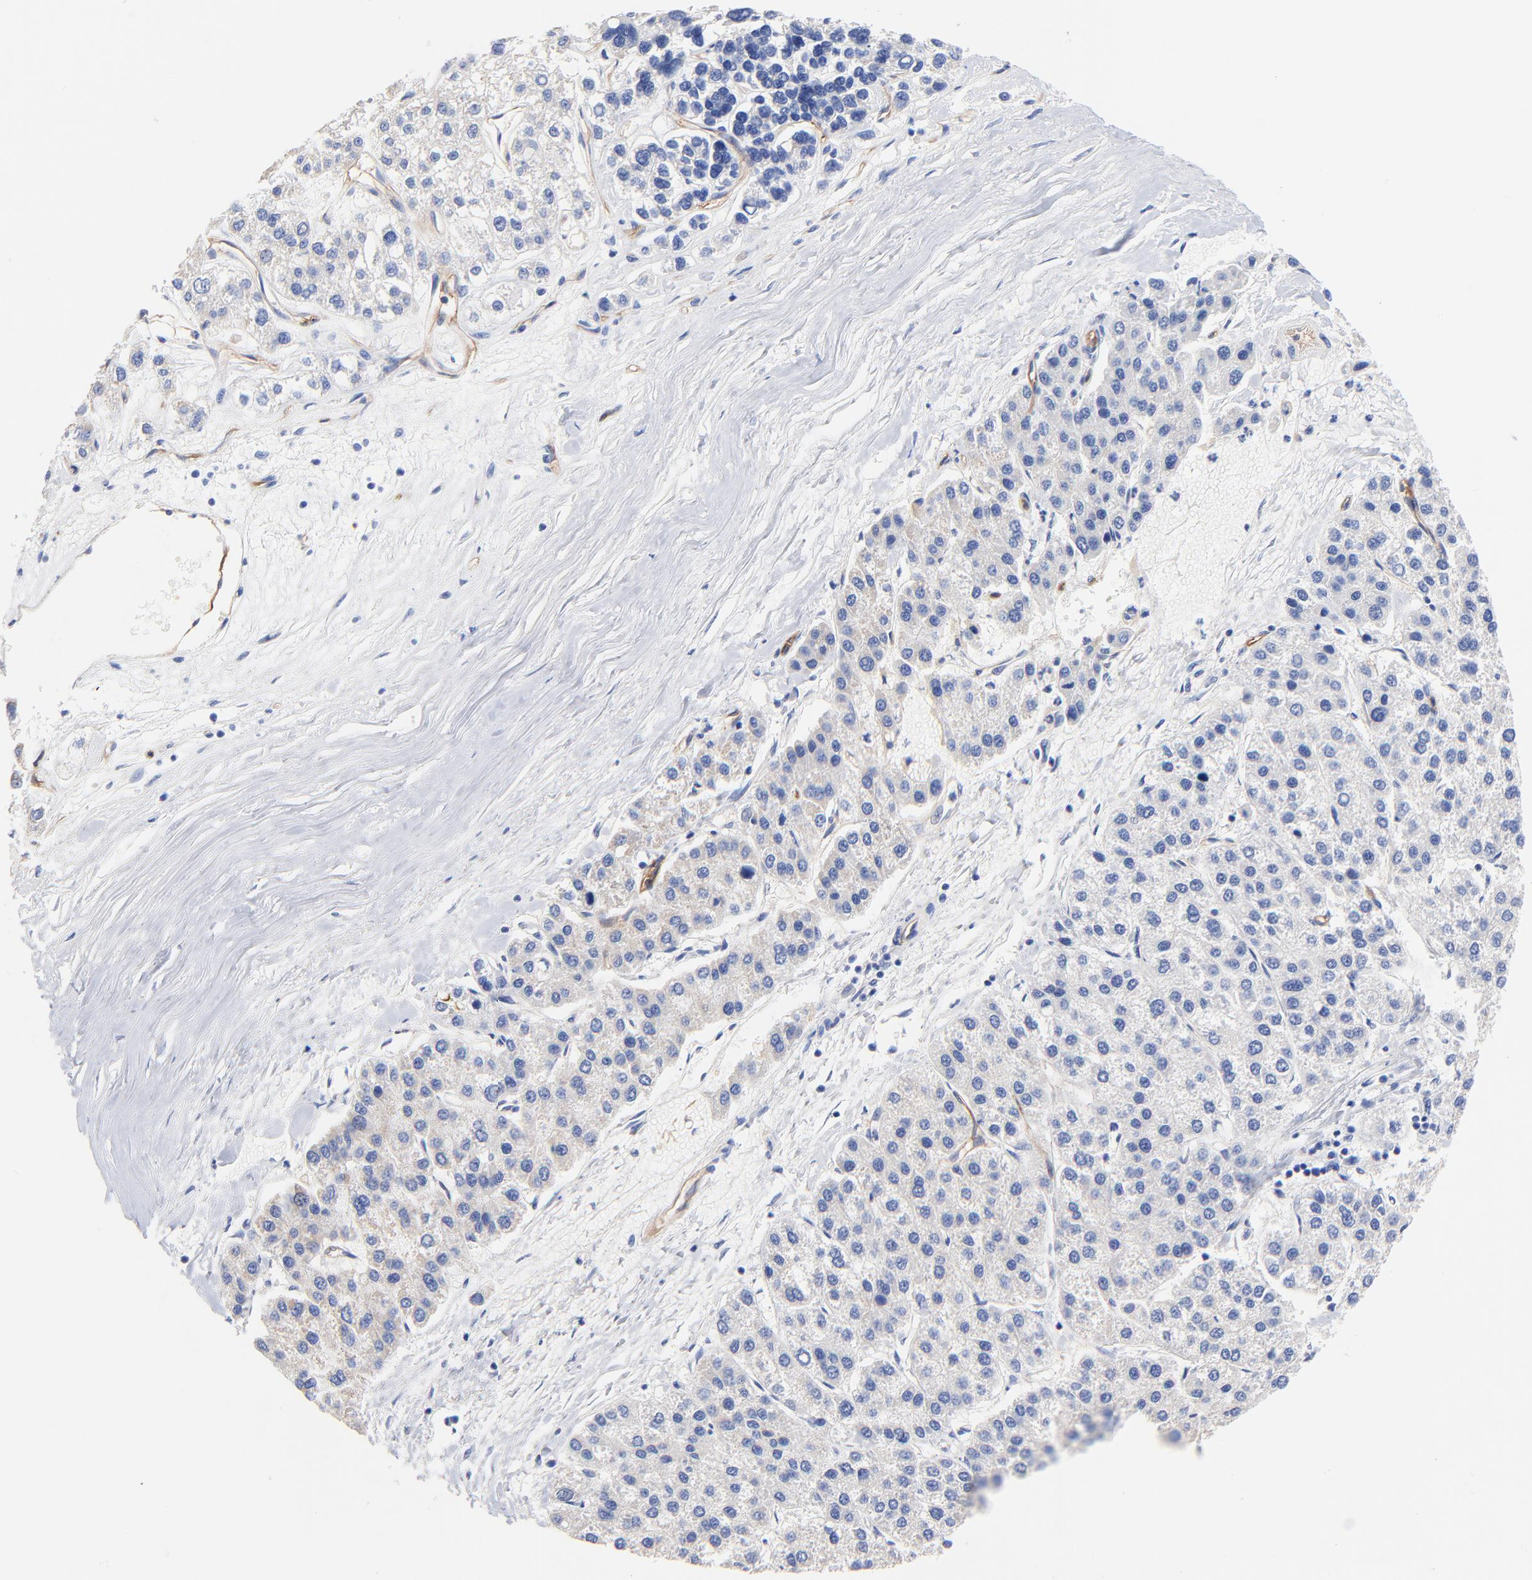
{"staining": {"intensity": "negative", "quantity": "none", "location": "none"}, "tissue": "liver cancer", "cell_type": "Tumor cells", "image_type": "cancer", "snomed": [{"axis": "morphology", "description": "Carcinoma, Hepatocellular, NOS"}, {"axis": "topography", "description": "Liver"}], "caption": "Liver cancer (hepatocellular carcinoma) was stained to show a protein in brown. There is no significant positivity in tumor cells. (IHC, brightfield microscopy, high magnification).", "gene": "SLC44A2", "patient": {"sex": "female", "age": 85}}